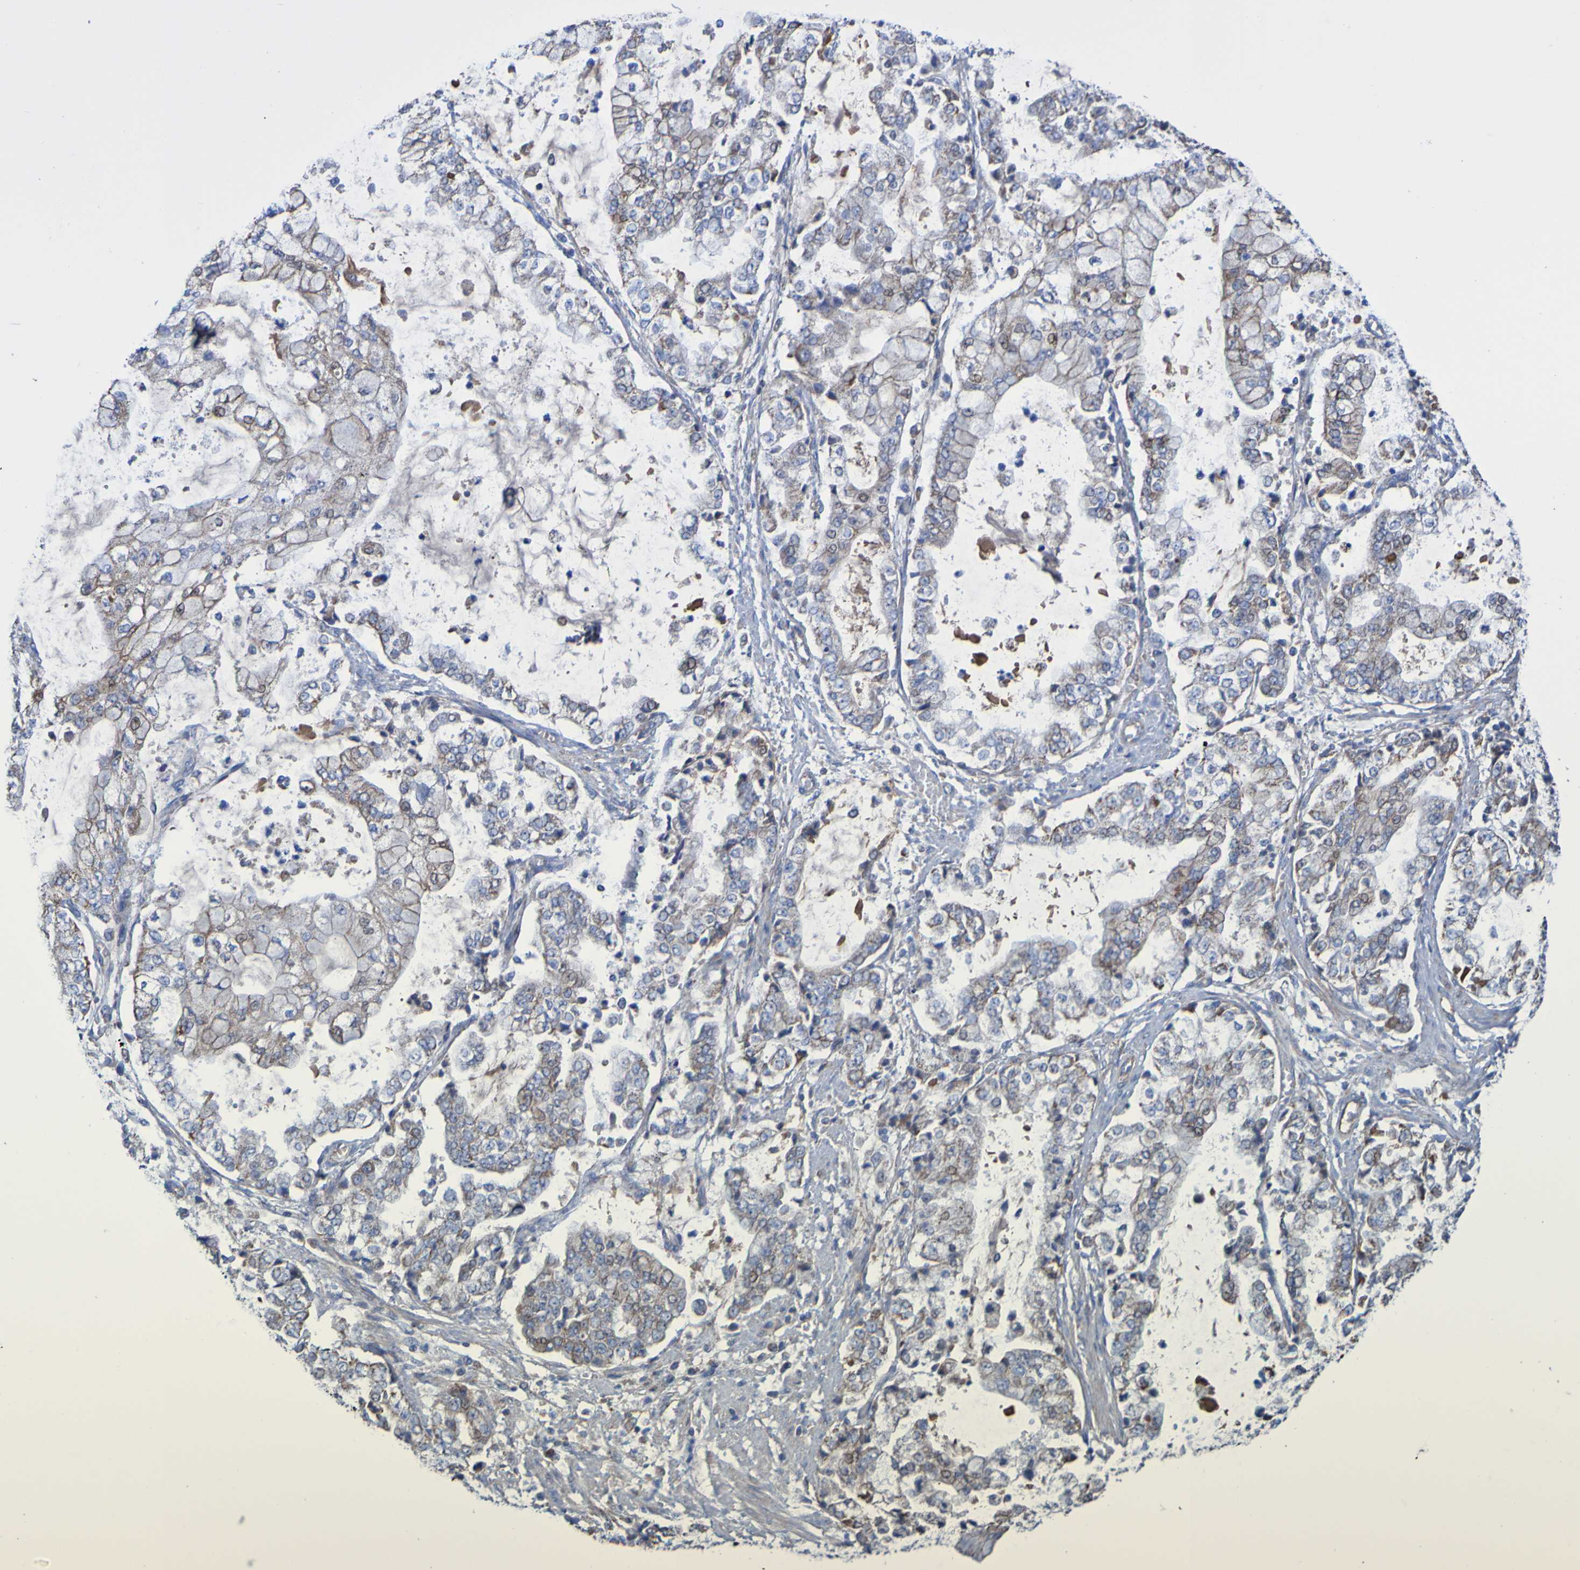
{"staining": {"intensity": "weak", "quantity": "25%-75%", "location": "cytoplasmic/membranous"}, "tissue": "stomach cancer", "cell_type": "Tumor cells", "image_type": "cancer", "snomed": [{"axis": "morphology", "description": "Adenocarcinoma, NOS"}, {"axis": "topography", "description": "Stomach"}], "caption": "This micrograph exhibits stomach cancer stained with immunohistochemistry to label a protein in brown. The cytoplasmic/membranous of tumor cells show weak positivity for the protein. Nuclei are counter-stained blue.", "gene": "CNTN2", "patient": {"sex": "male", "age": 76}}